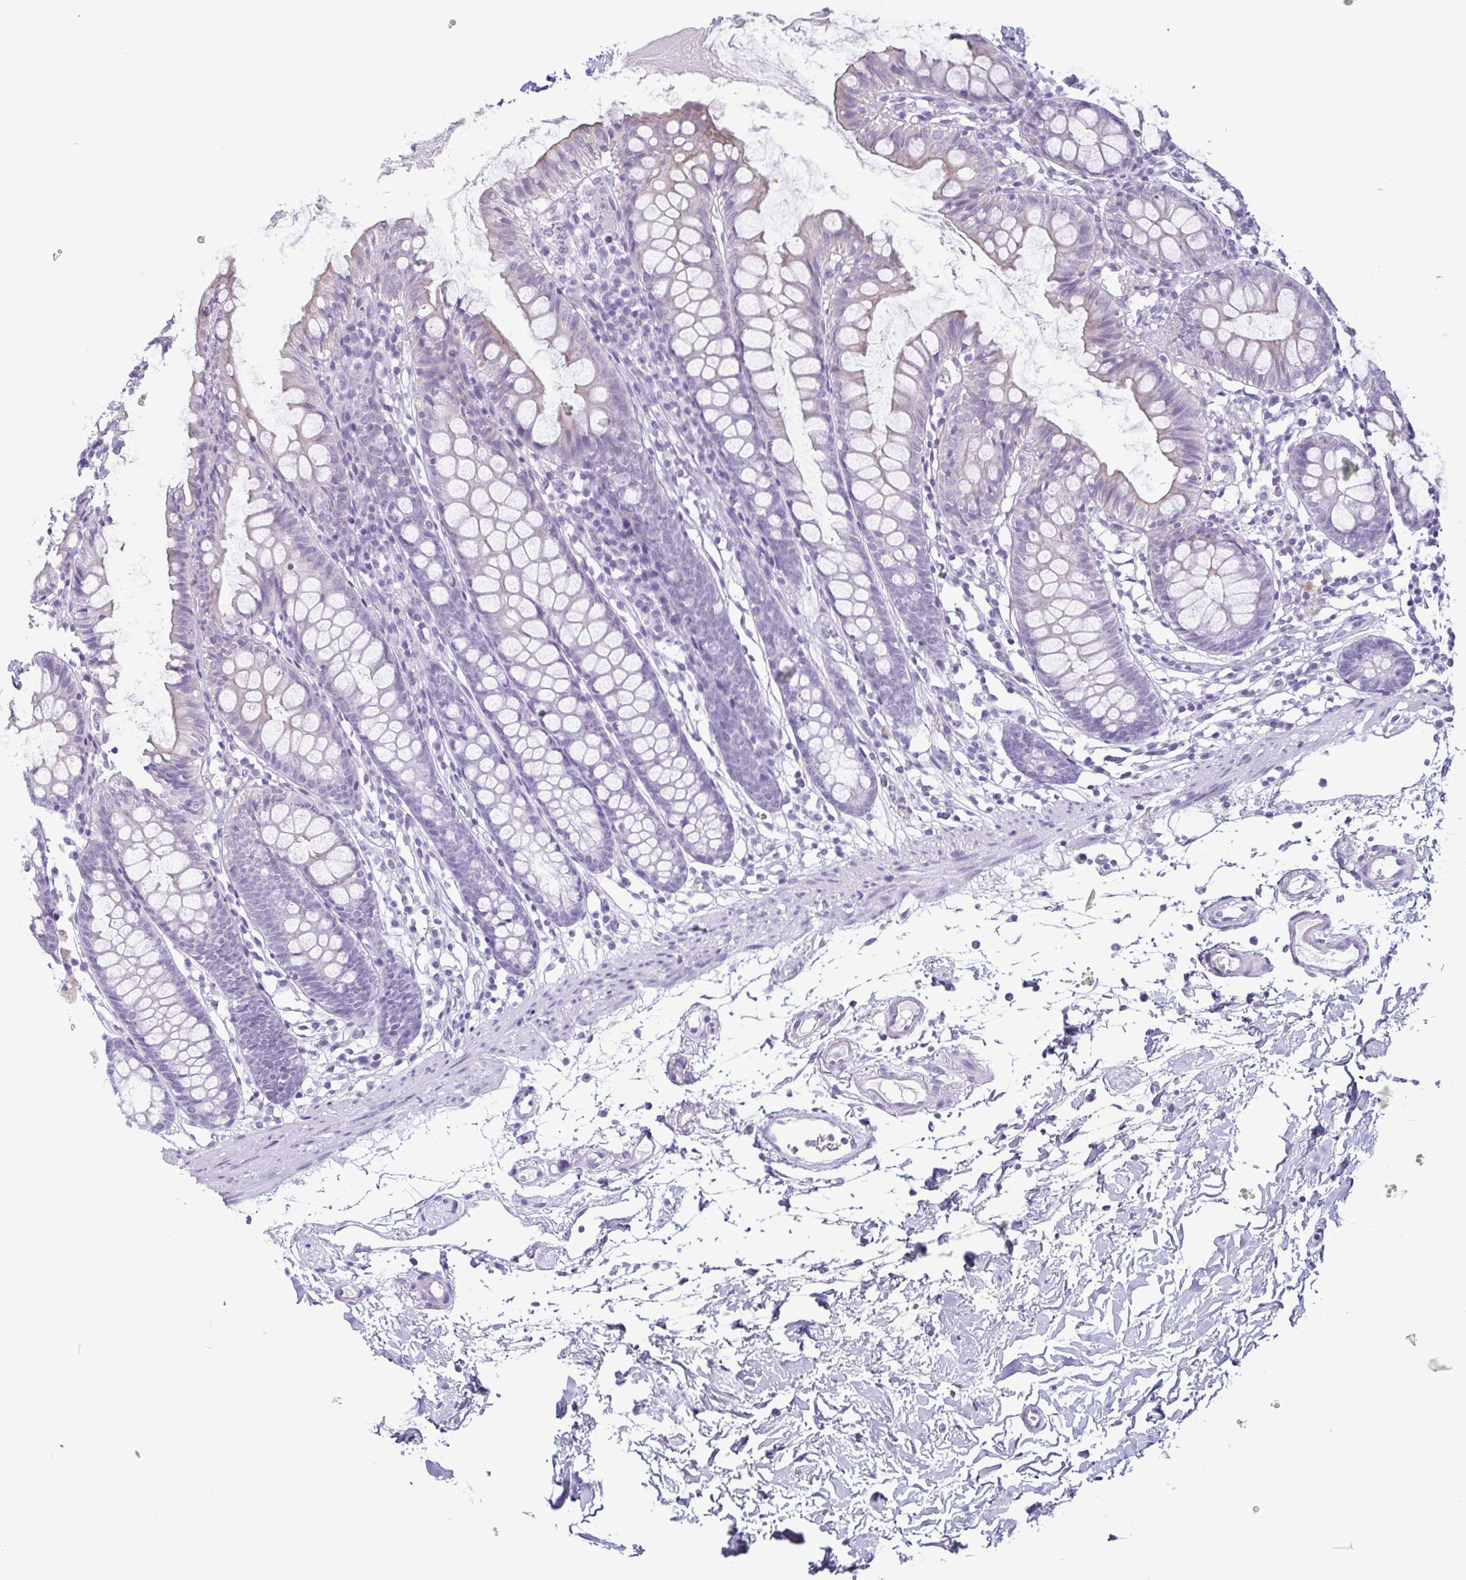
{"staining": {"intensity": "negative", "quantity": "none", "location": "none"}, "tissue": "colon", "cell_type": "Endothelial cells", "image_type": "normal", "snomed": [{"axis": "morphology", "description": "Normal tissue, NOS"}, {"axis": "topography", "description": "Colon"}], "caption": "Immunohistochemistry of unremarkable human colon shows no expression in endothelial cells. The staining was performed using DAB (3,3'-diaminobenzidine) to visualize the protein expression in brown, while the nuclei were stained in blue with hematoxylin (Magnification: 20x).", "gene": "KRT10", "patient": {"sex": "female", "age": 84}}